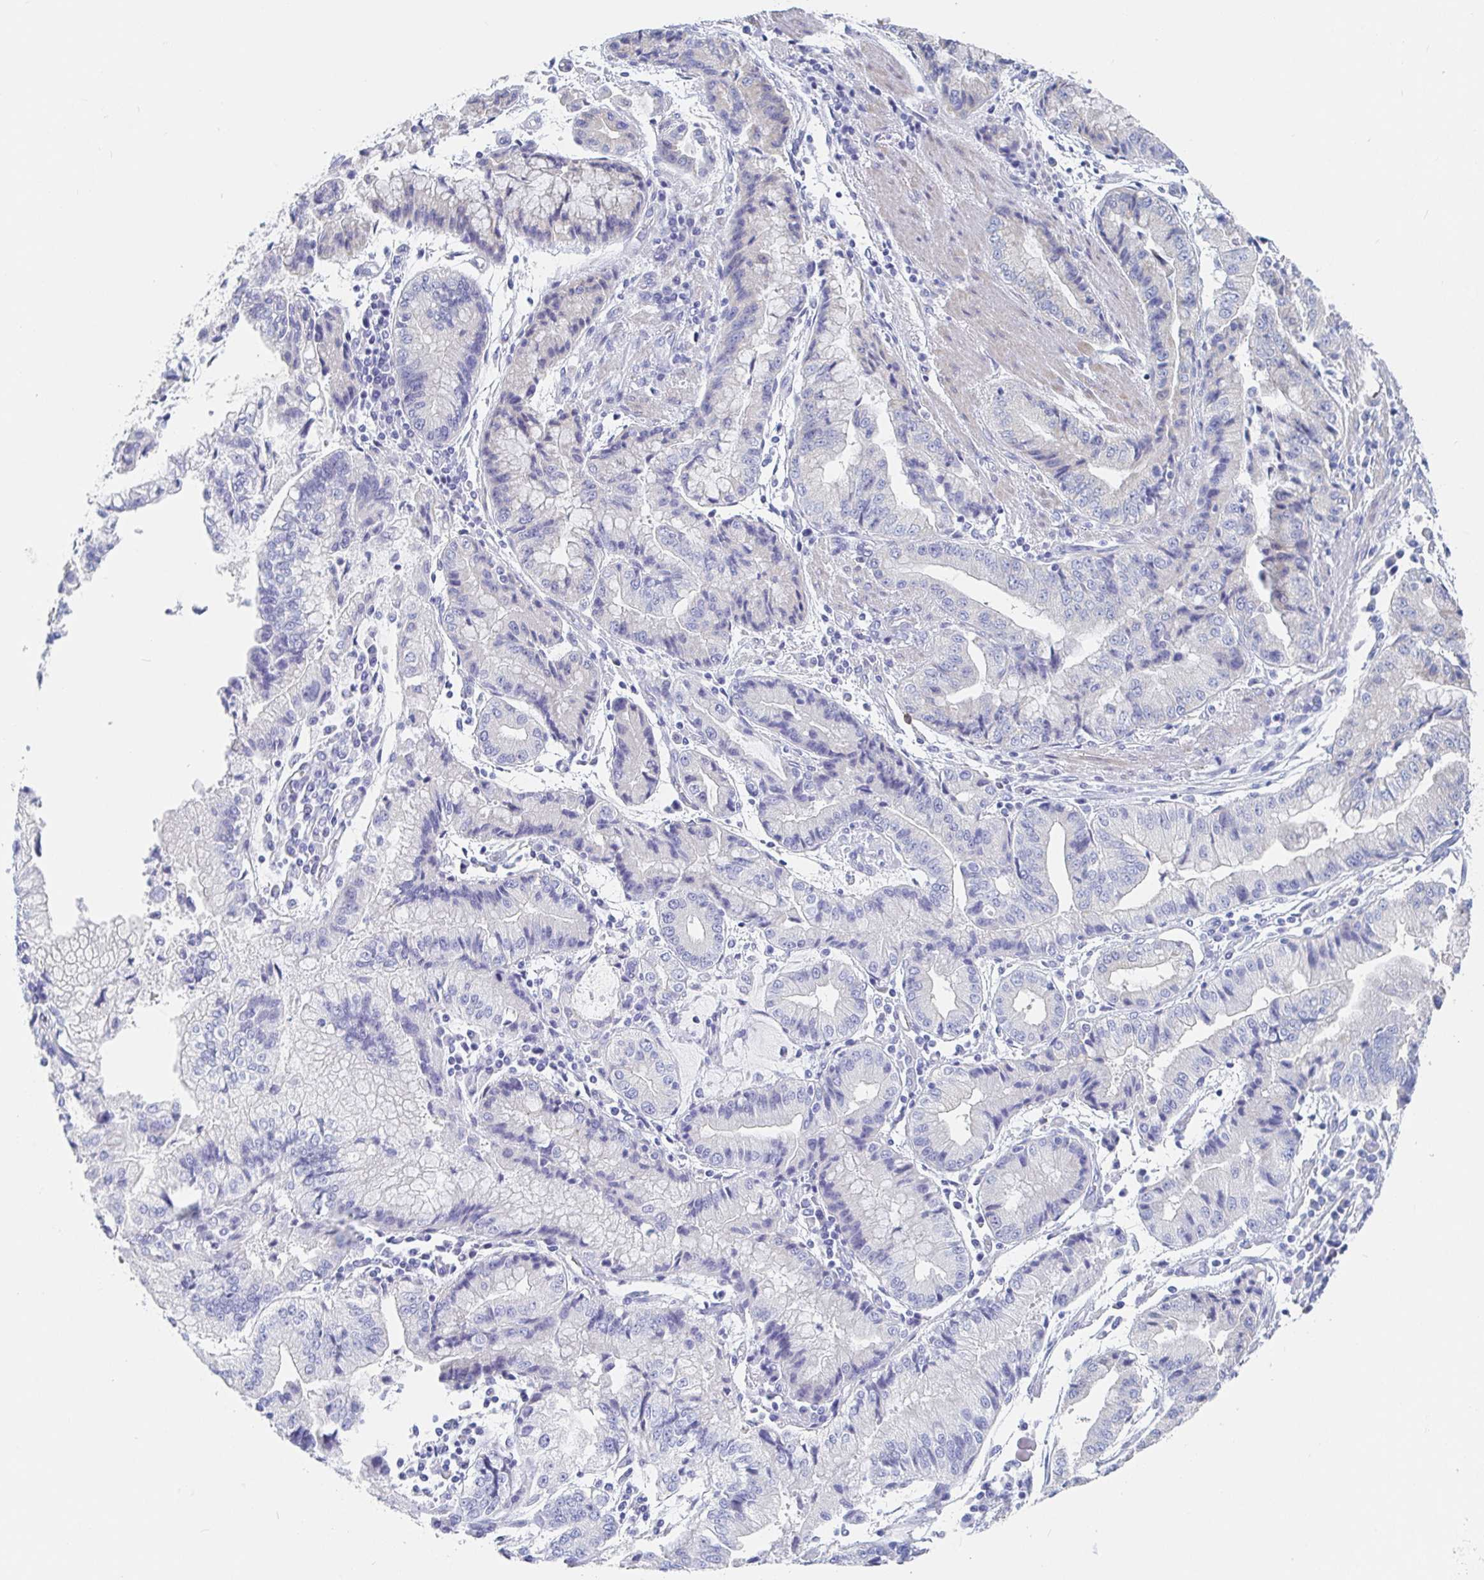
{"staining": {"intensity": "negative", "quantity": "none", "location": "none"}, "tissue": "stomach cancer", "cell_type": "Tumor cells", "image_type": "cancer", "snomed": [{"axis": "morphology", "description": "Adenocarcinoma, NOS"}, {"axis": "topography", "description": "Stomach, upper"}], "caption": "Tumor cells show no significant staining in adenocarcinoma (stomach). (DAB (3,3'-diaminobenzidine) immunohistochemistry (IHC), high magnification).", "gene": "PACSIN1", "patient": {"sex": "female", "age": 74}}